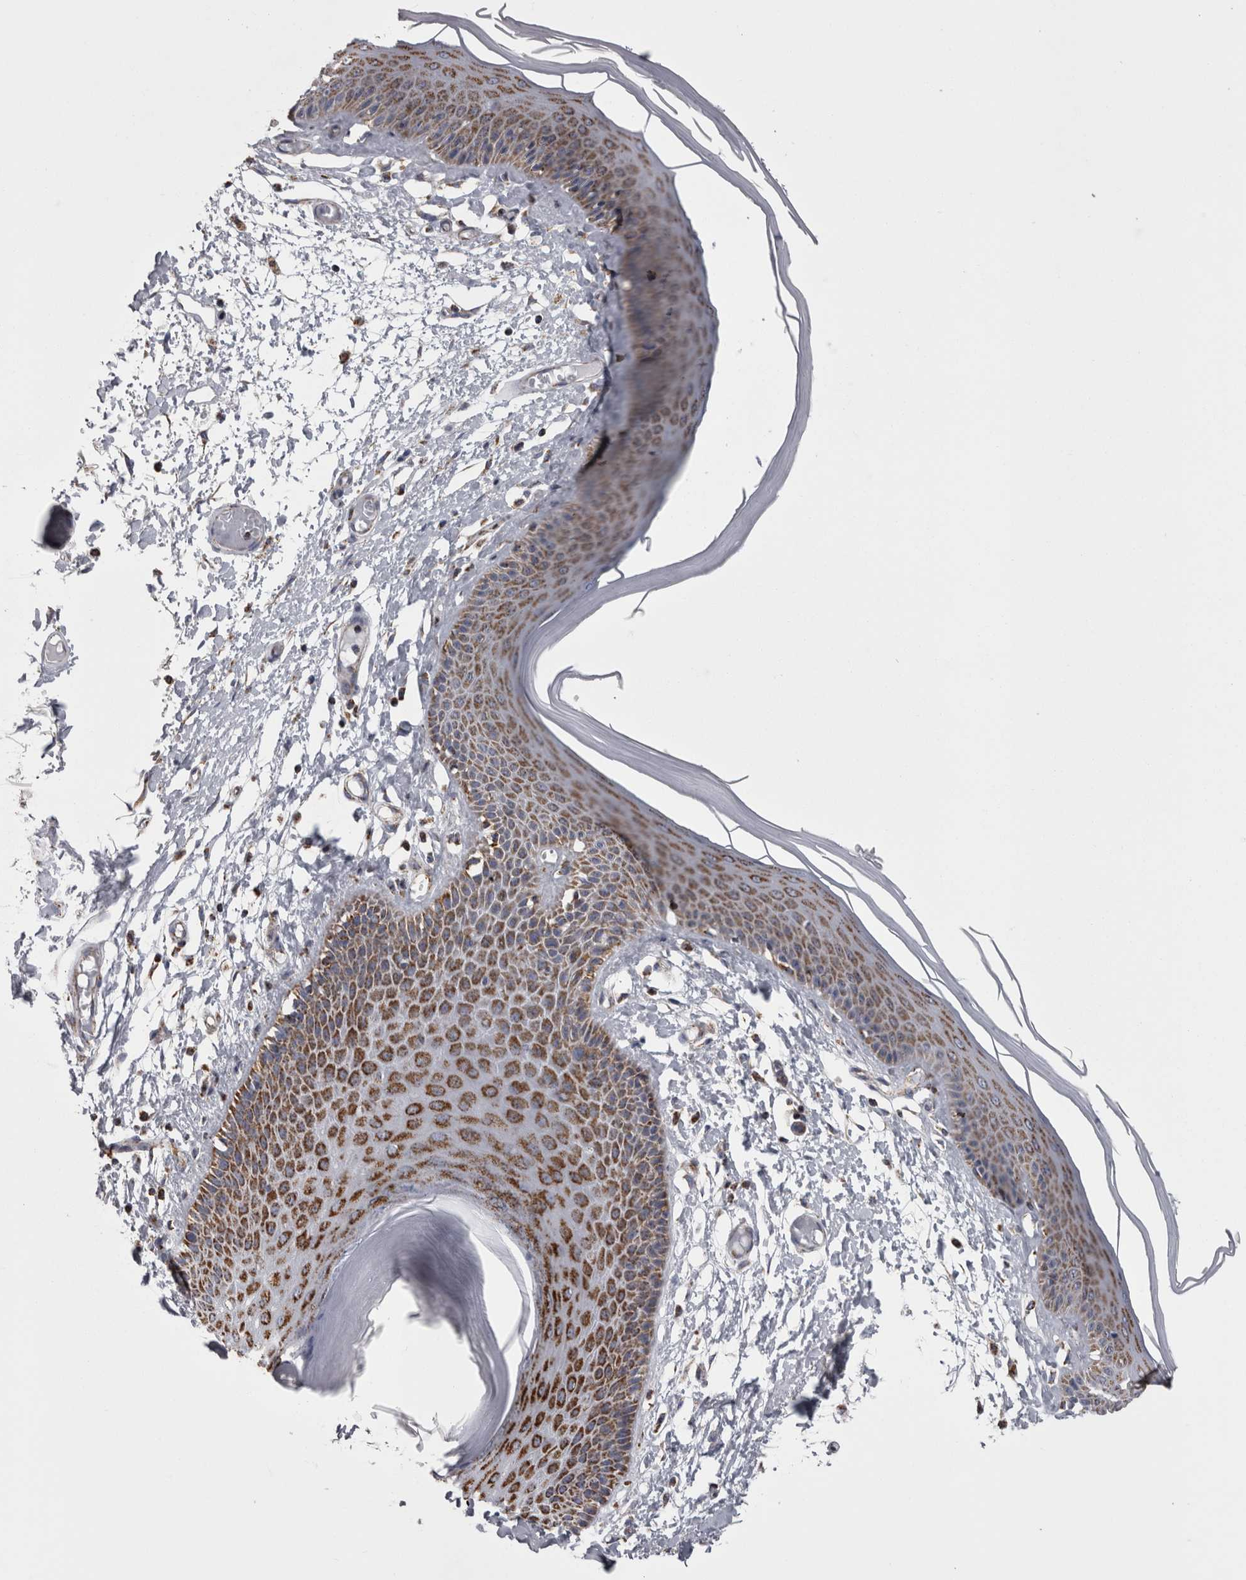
{"staining": {"intensity": "strong", "quantity": ">75%", "location": "cytoplasmic/membranous"}, "tissue": "skin", "cell_type": "Epidermal cells", "image_type": "normal", "snomed": [{"axis": "morphology", "description": "Normal tissue, NOS"}, {"axis": "topography", "description": "Vulva"}], "caption": "A high-resolution micrograph shows immunohistochemistry staining of benign skin, which exhibits strong cytoplasmic/membranous staining in about >75% of epidermal cells.", "gene": "MDH2", "patient": {"sex": "female", "age": 73}}